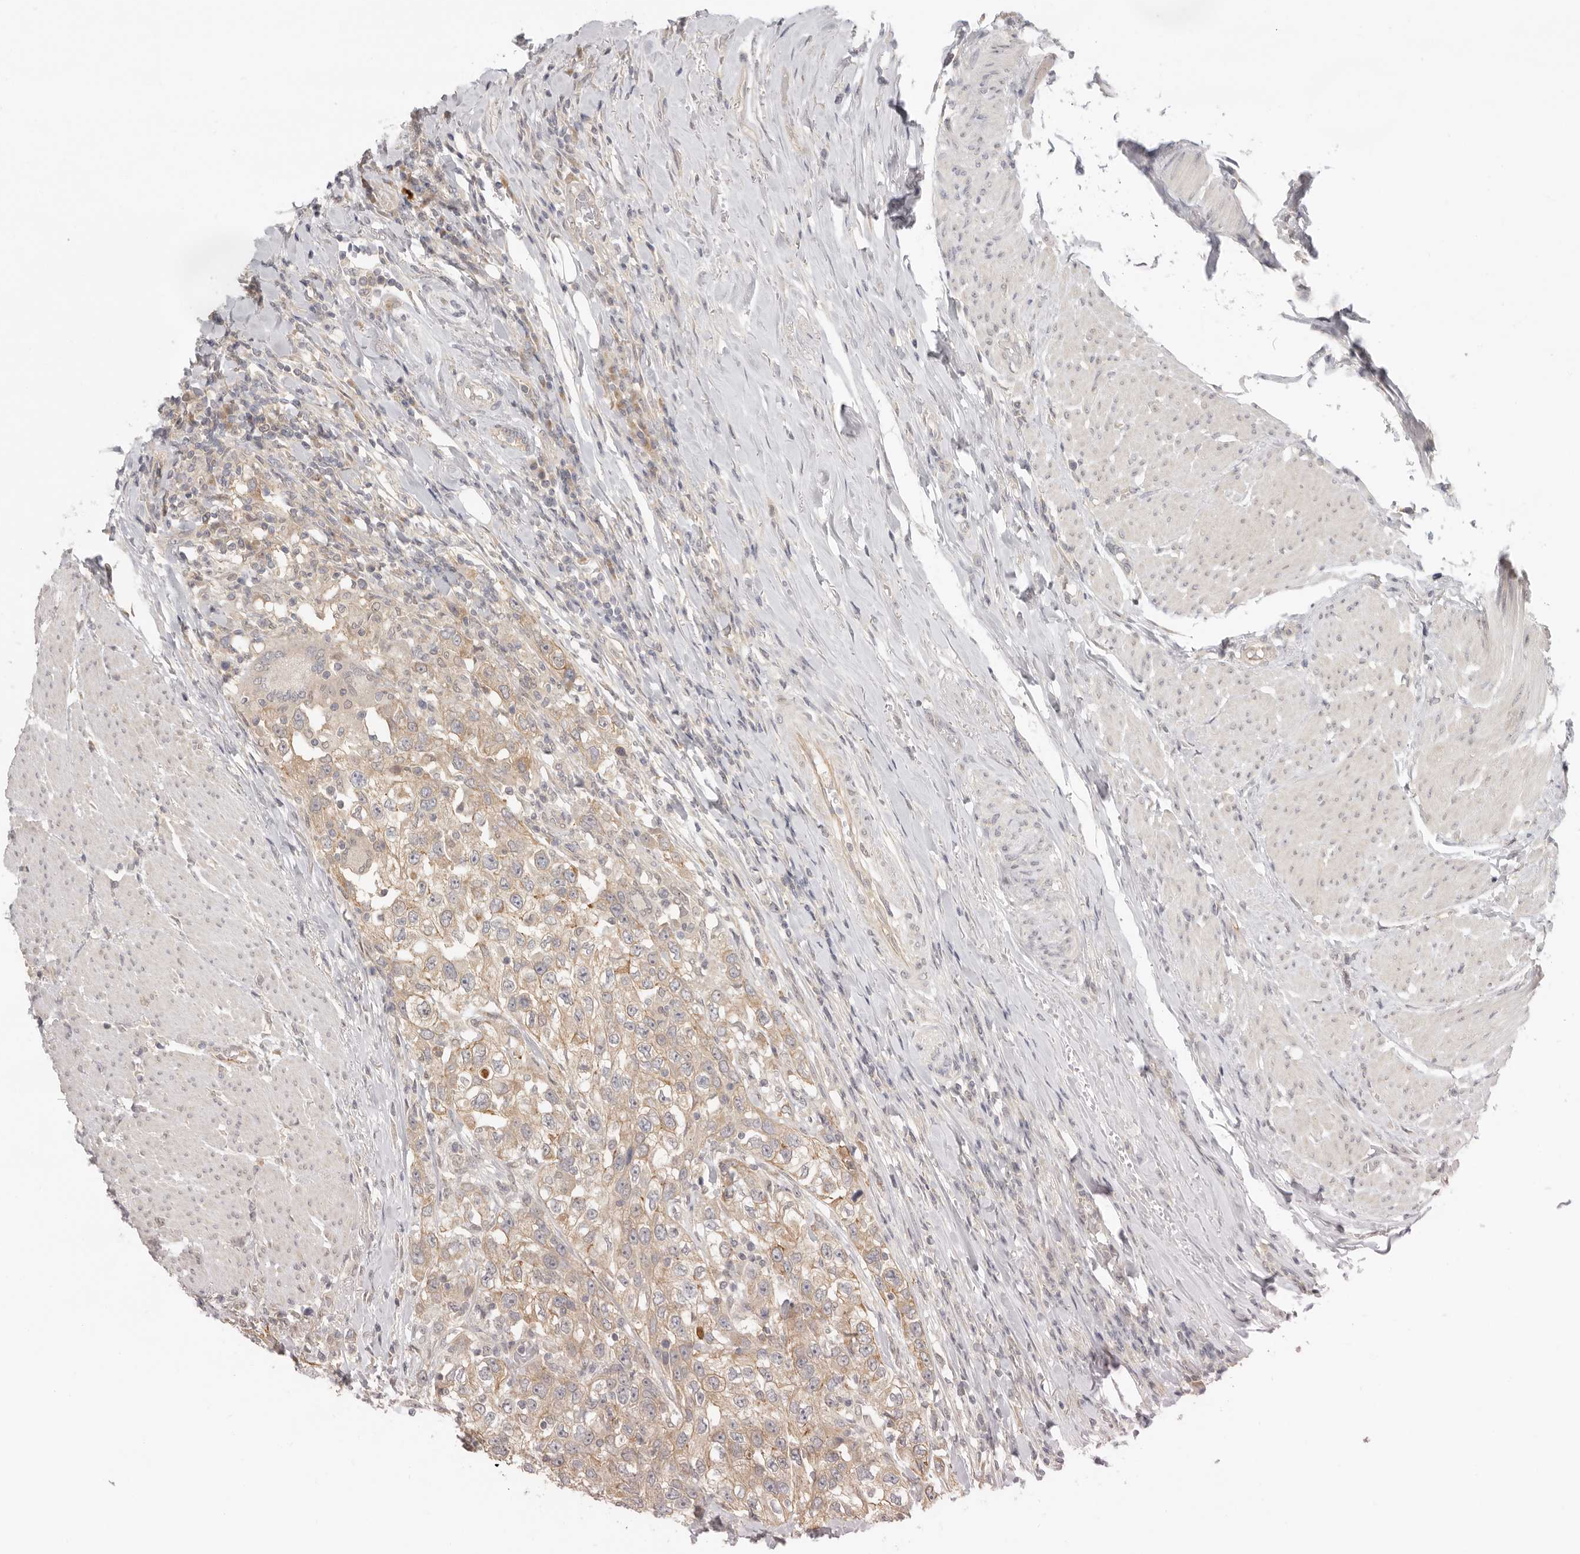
{"staining": {"intensity": "weak", "quantity": ">75%", "location": "cytoplasmic/membranous"}, "tissue": "urothelial cancer", "cell_type": "Tumor cells", "image_type": "cancer", "snomed": [{"axis": "morphology", "description": "Urothelial carcinoma, High grade"}, {"axis": "topography", "description": "Urinary bladder"}], "caption": "Immunohistochemical staining of human urothelial cancer displays low levels of weak cytoplasmic/membranous protein positivity in about >75% of tumor cells. Using DAB (3,3'-diaminobenzidine) (brown) and hematoxylin (blue) stains, captured at high magnification using brightfield microscopy.", "gene": "AHDC1", "patient": {"sex": "female", "age": 80}}